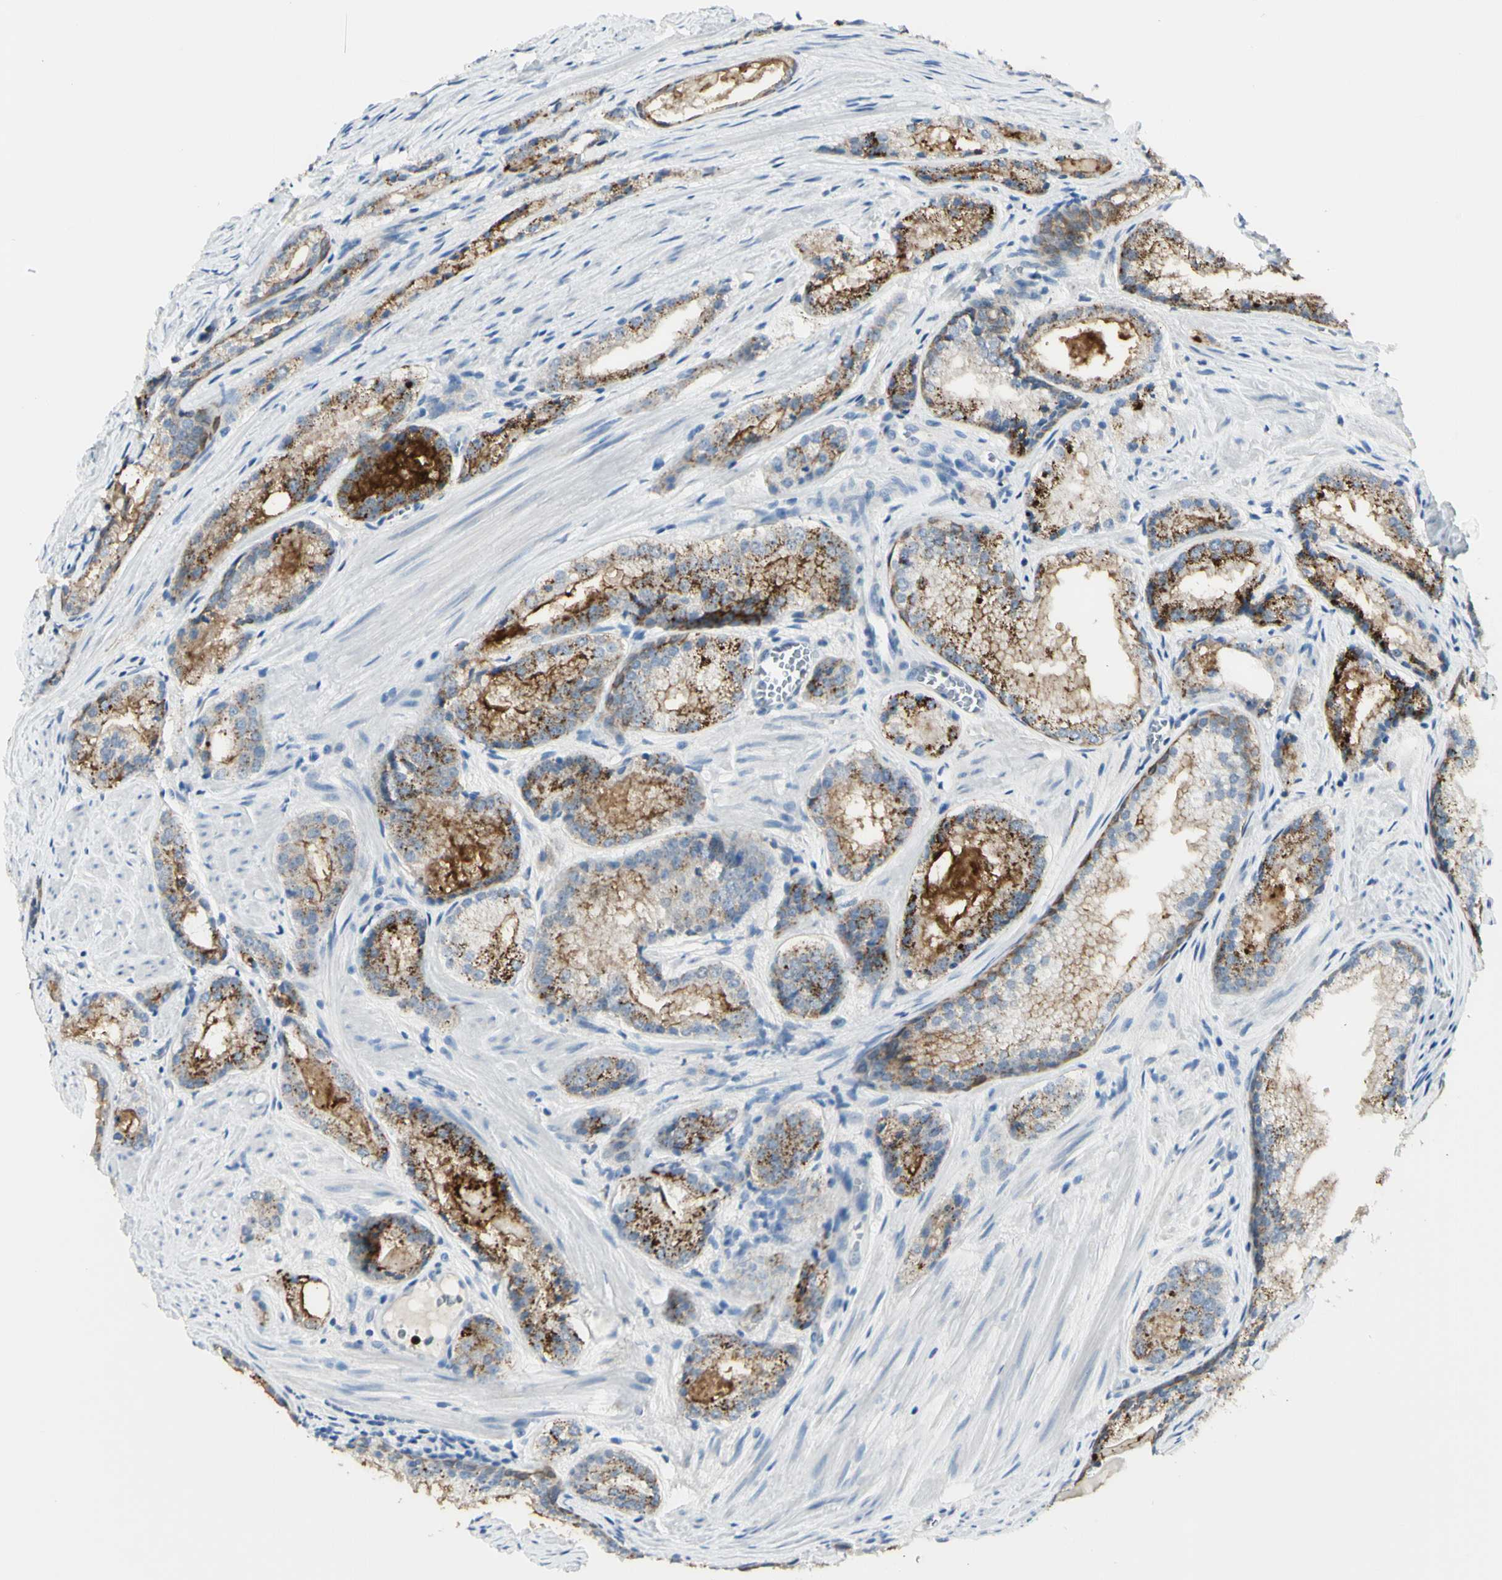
{"staining": {"intensity": "weak", "quantity": "25%-75%", "location": "cytoplasmic/membranous"}, "tissue": "prostate cancer", "cell_type": "Tumor cells", "image_type": "cancer", "snomed": [{"axis": "morphology", "description": "Adenocarcinoma, Low grade"}, {"axis": "topography", "description": "Prostate"}], "caption": "Human prostate cancer stained with a protein marker reveals weak staining in tumor cells.", "gene": "ZNF557", "patient": {"sex": "male", "age": 60}}